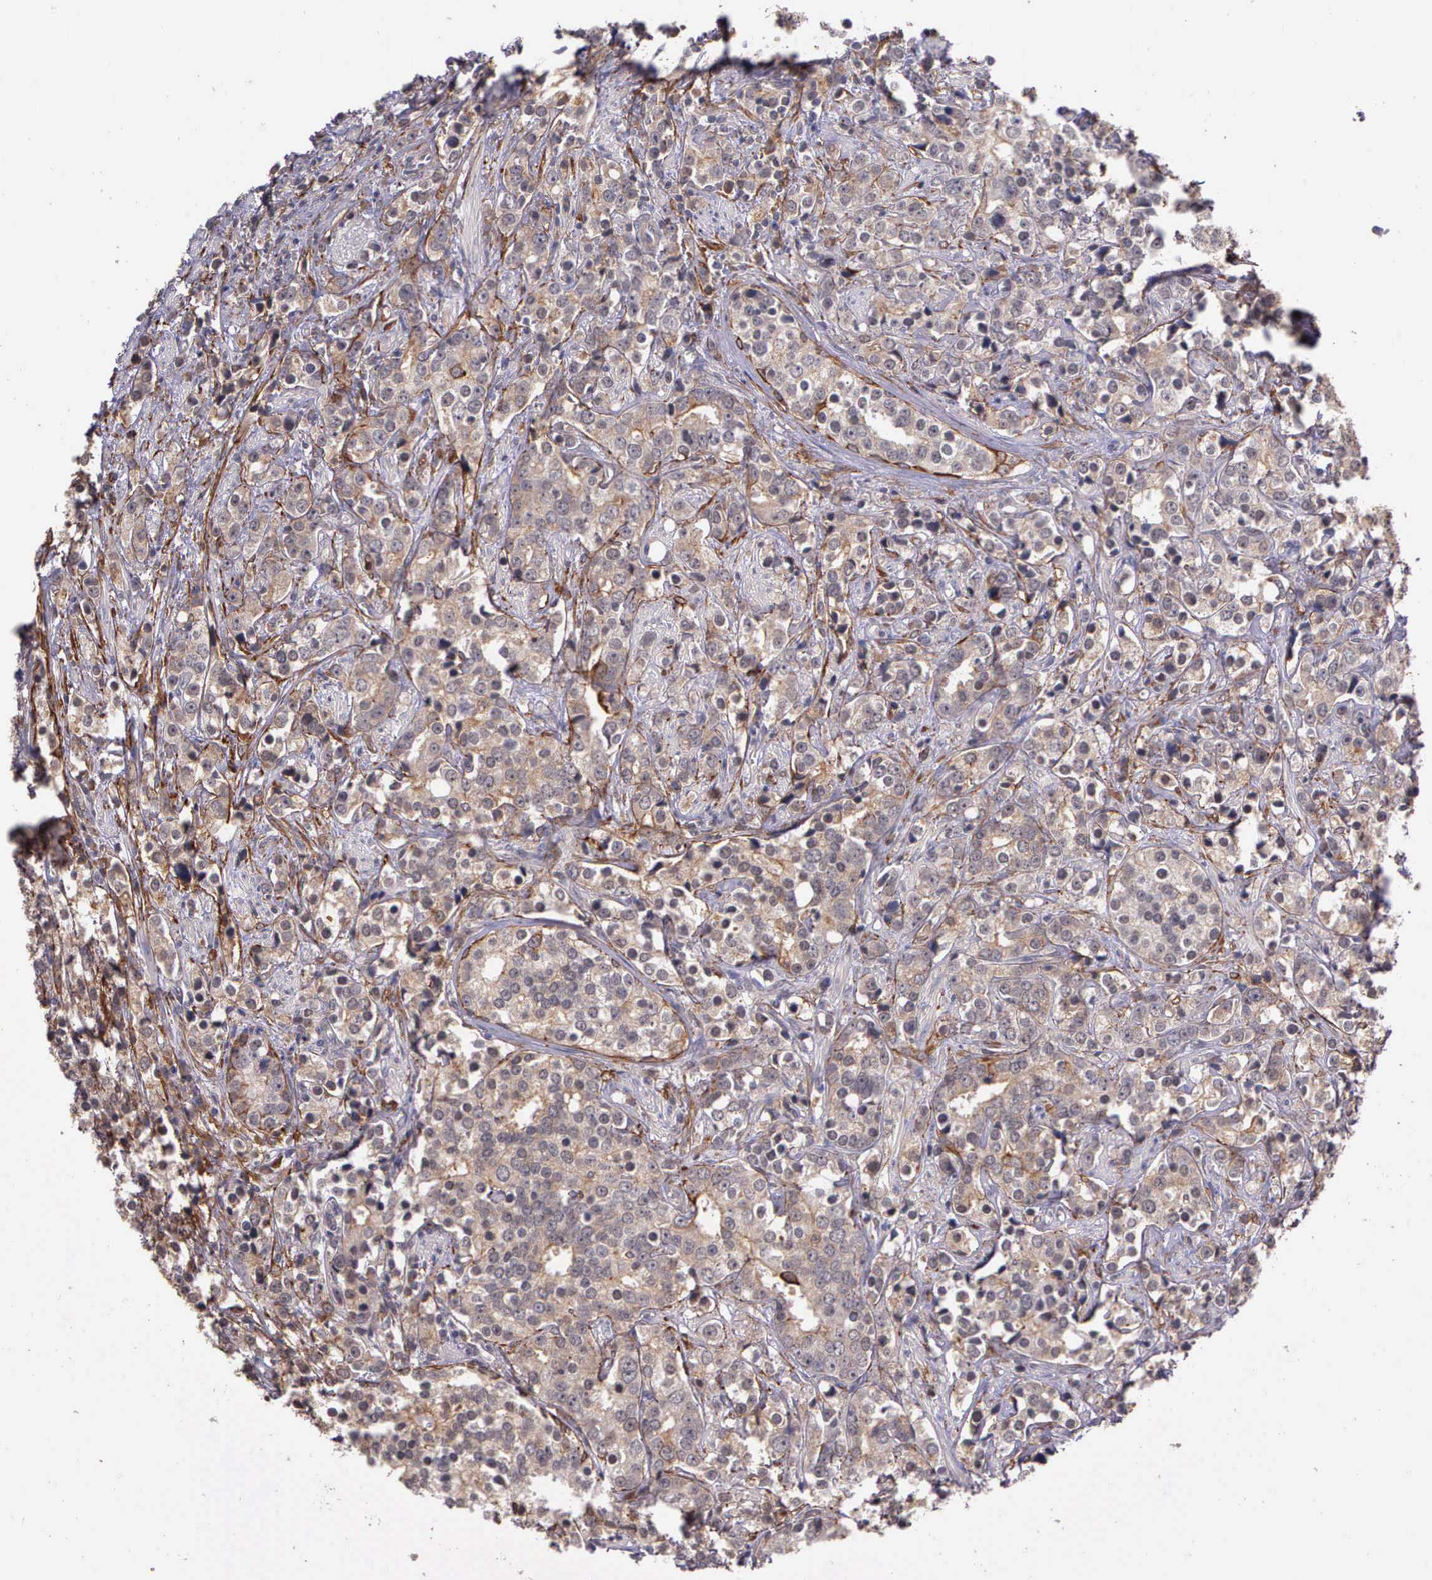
{"staining": {"intensity": "moderate", "quantity": "<25%", "location": "cytoplasmic/membranous"}, "tissue": "prostate cancer", "cell_type": "Tumor cells", "image_type": "cancer", "snomed": [{"axis": "morphology", "description": "Adenocarcinoma, High grade"}, {"axis": "topography", "description": "Prostate"}], "caption": "High-magnification brightfield microscopy of prostate high-grade adenocarcinoma stained with DAB (brown) and counterstained with hematoxylin (blue). tumor cells exhibit moderate cytoplasmic/membranous staining is present in about<25% of cells.", "gene": "PRICKLE3", "patient": {"sex": "male", "age": 71}}